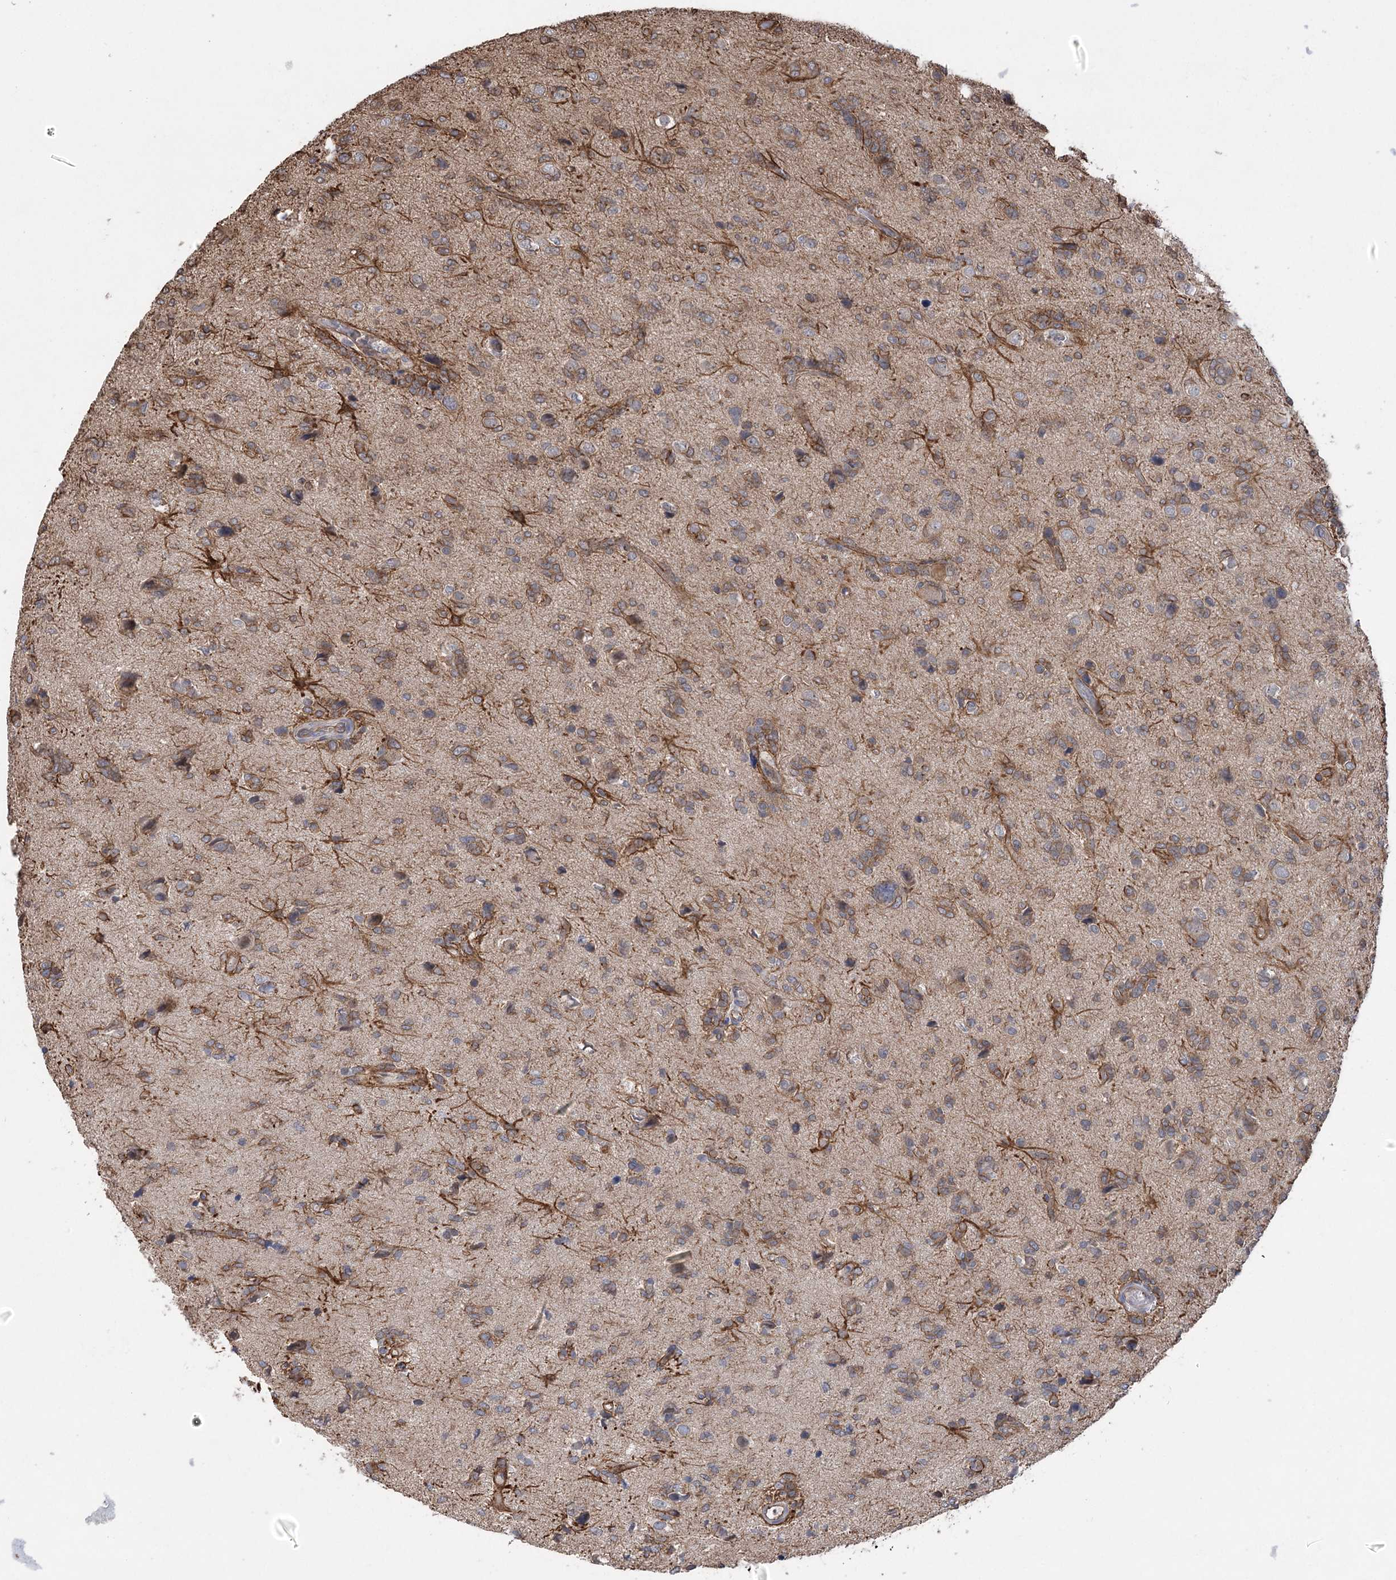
{"staining": {"intensity": "moderate", "quantity": ">75%", "location": "cytoplasmic/membranous"}, "tissue": "glioma", "cell_type": "Tumor cells", "image_type": "cancer", "snomed": [{"axis": "morphology", "description": "Glioma, malignant, High grade"}, {"axis": "topography", "description": "Brain"}], "caption": "IHC (DAB) staining of glioma displays moderate cytoplasmic/membranous protein staining in approximately >75% of tumor cells. (brown staining indicates protein expression, while blue staining denotes nuclei).", "gene": "RWDD4", "patient": {"sex": "female", "age": 59}}